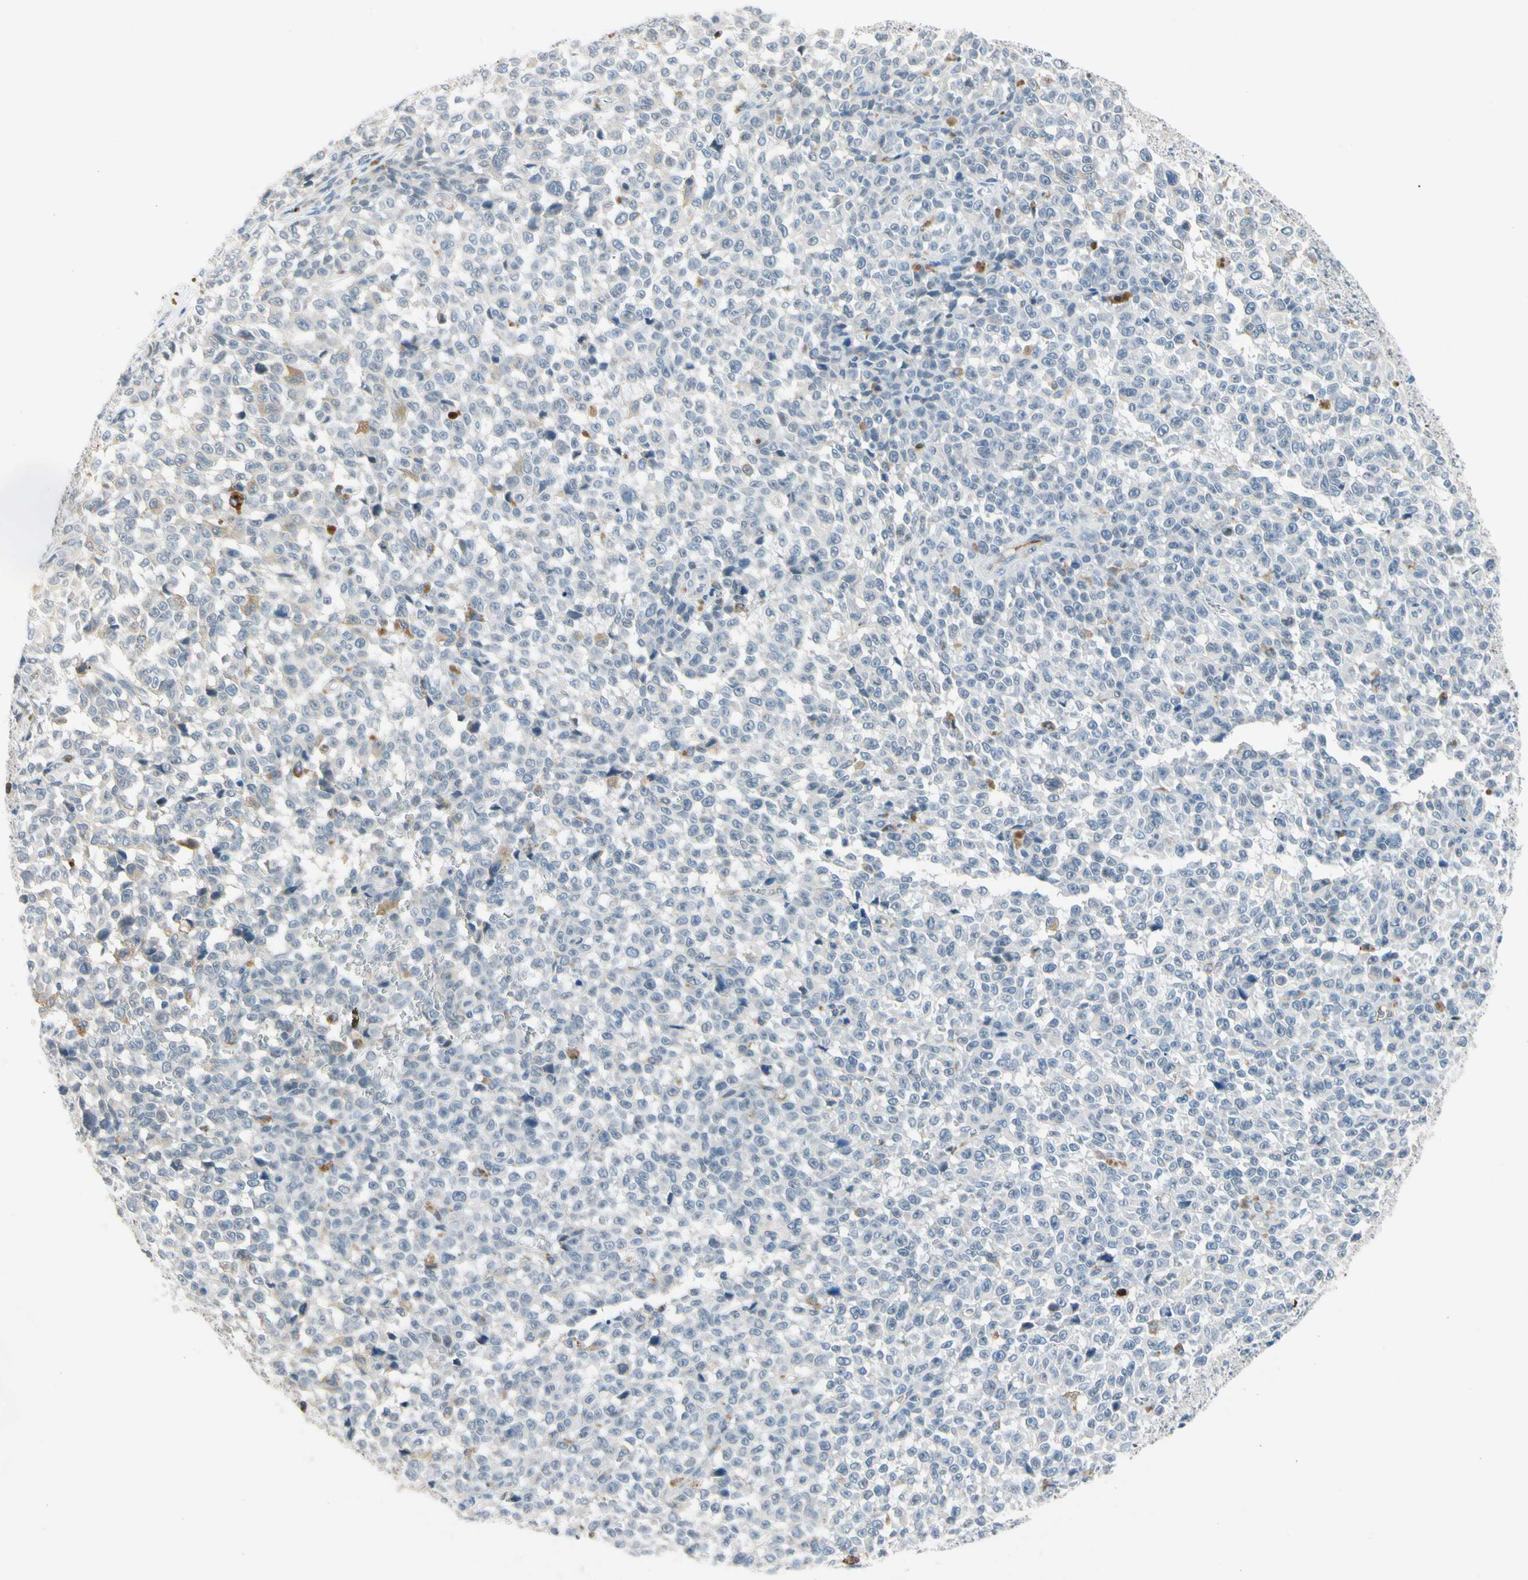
{"staining": {"intensity": "negative", "quantity": "none", "location": "none"}, "tissue": "melanoma", "cell_type": "Tumor cells", "image_type": "cancer", "snomed": [{"axis": "morphology", "description": "Malignant melanoma, NOS"}, {"axis": "topography", "description": "Skin"}], "caption": "Micrograph shows no protein positivity in tumor cells of melanoma tissue.", "gene": "CNDP1", "patient": {"sex": "female", "age": 82}}